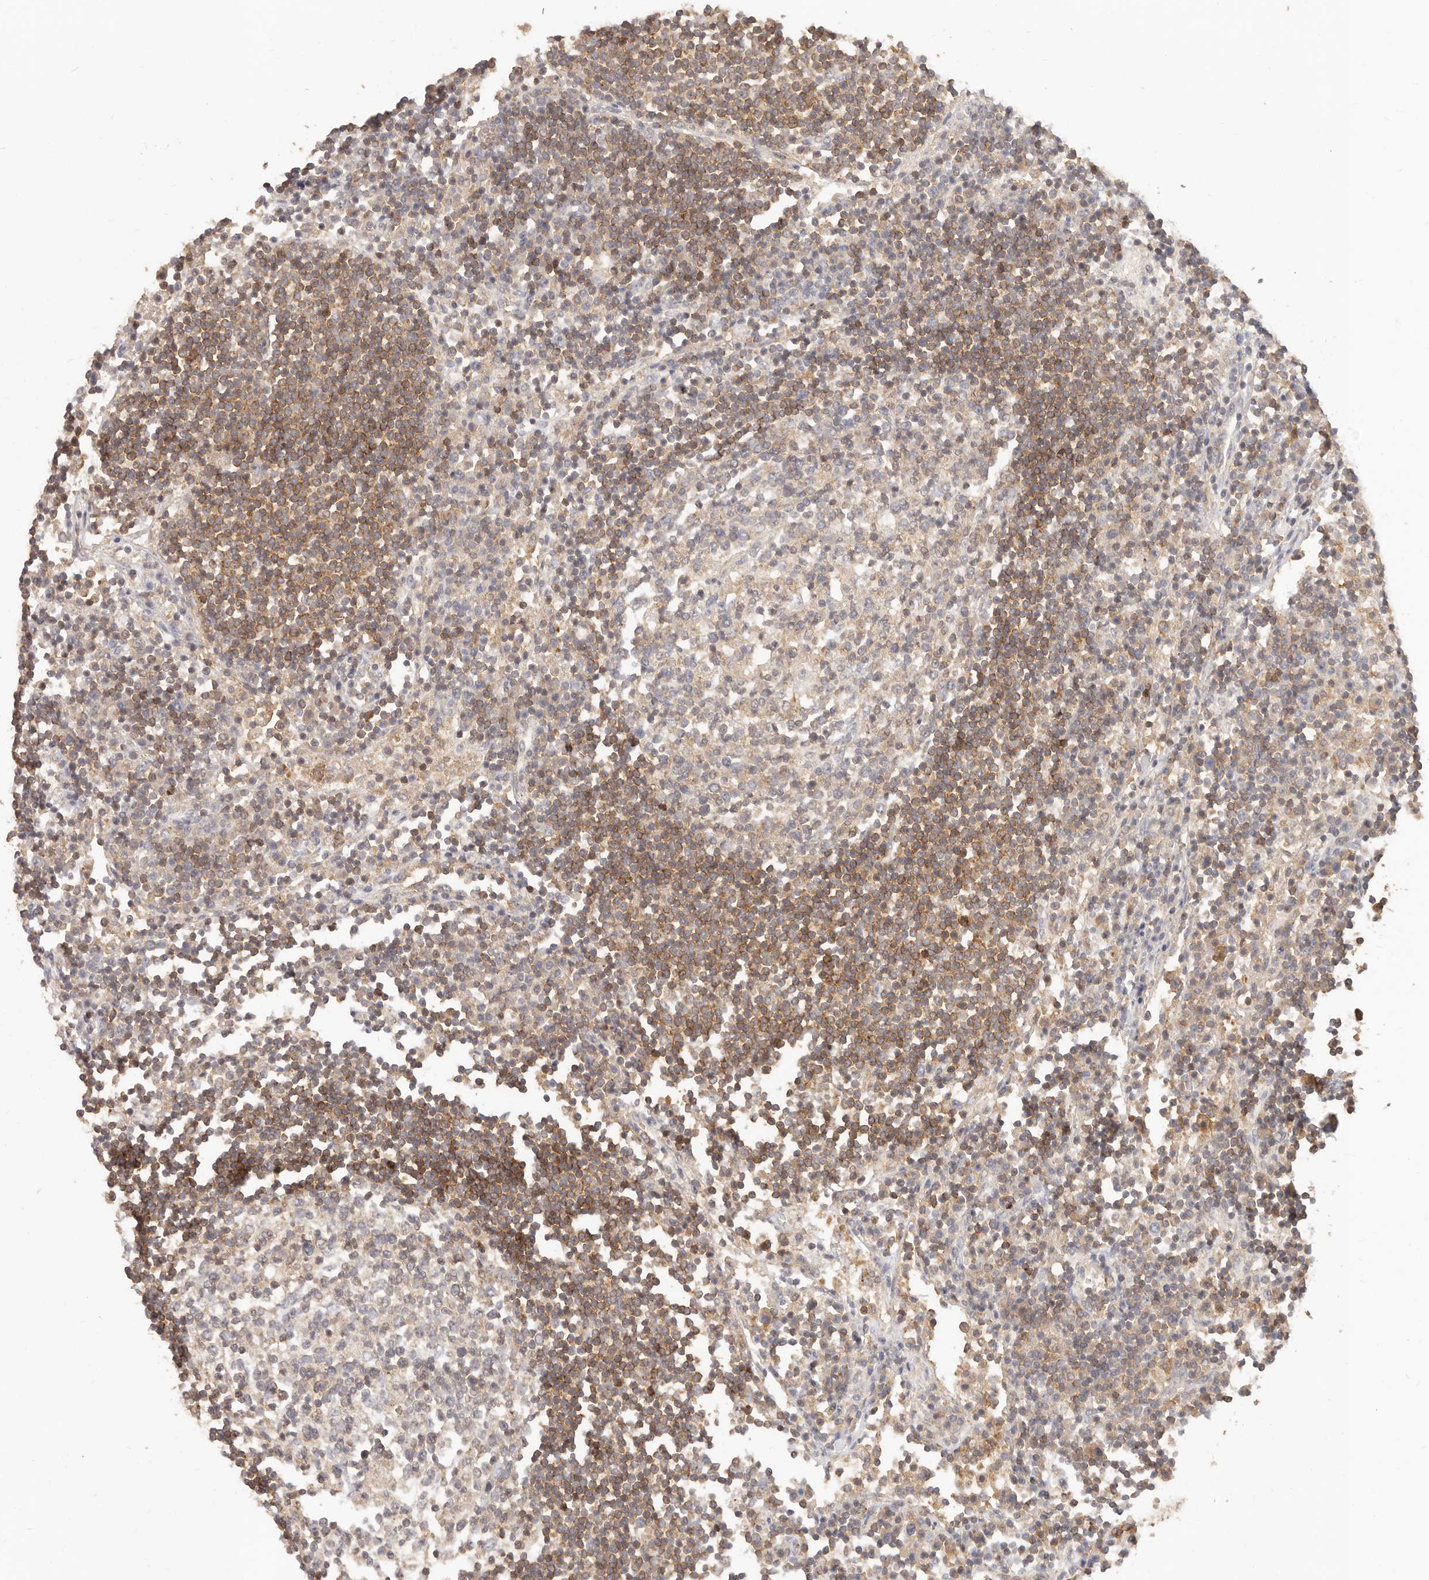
{"staining": {"intensity": "weak", "quantity": "25%-75%", "location": "cytoplasmic/membranous"}, "tissue": "lymph node", "cell_type": "Germinal center cells", "image_type": "normal", "snomed": [{"axis": "morphology", "description": "Normal tissue, NOS"}, {"axis": "topography", "description": "Lymph node"}], "caption": "Lymph node stained with a protein marker displays weak staining in germinal center cells.", "gene": "DTNBP1", "patient": {"sex": "female", "age": 53}}